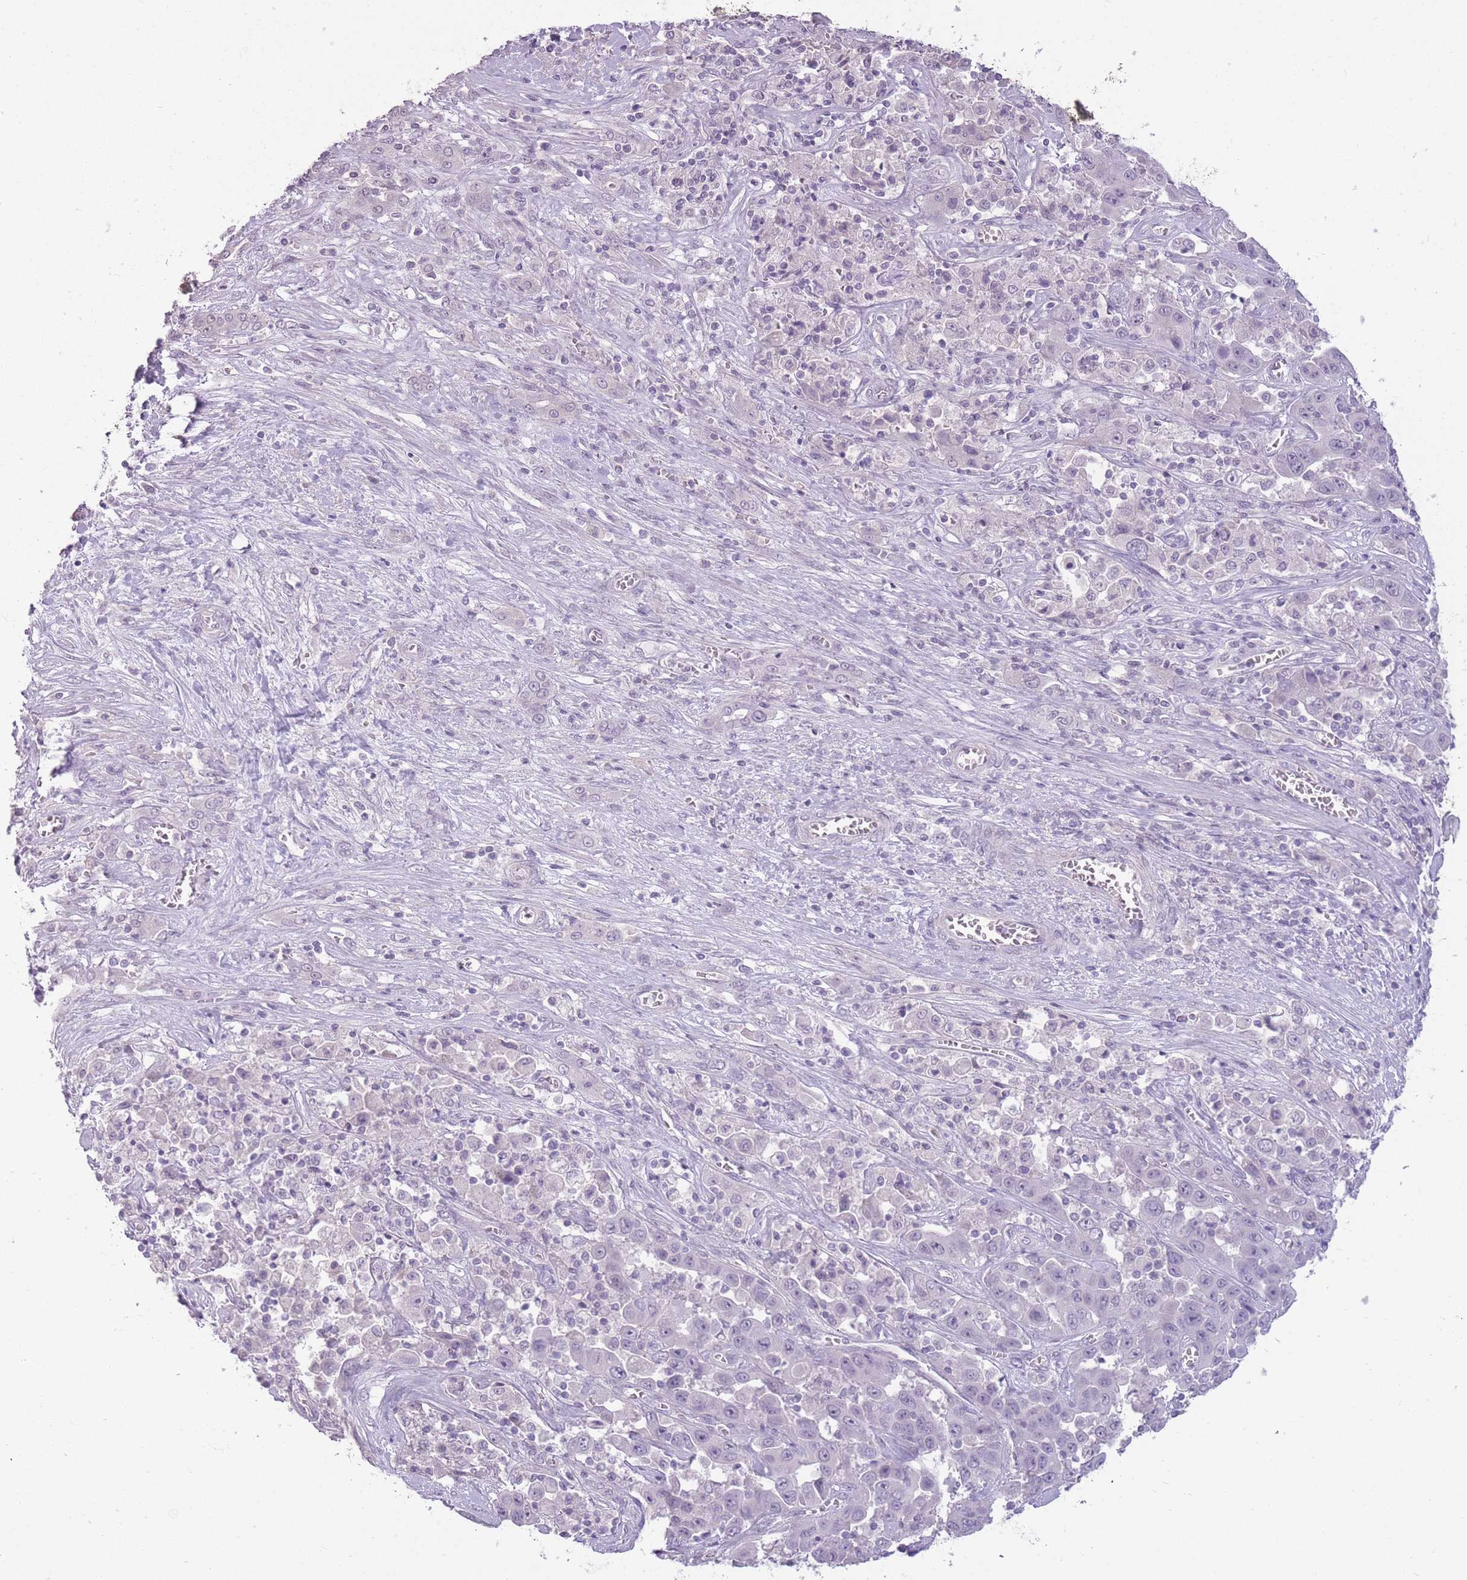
{"staining": {"intensity": "negative", "quantity": "none", "location": "none"}, "tissue": "liver cancer", "cell_type": "Tumor cells", "image_type": "cancer", "snomed": [{"axis": "morphology", "description": "Cholangiocarcinoma"}, {"axis": "topography", "description": "Liver"}], "caption": "DAB (3,3'-diaminobenzidine) immunohistochemical staining of liver cancer reveals no significant expression in tumor cells. (DAB immunohistochemistry visualized using brightfield microscopy, high magnification).", "gene": "ZBTB24", "patient": {"sex": "female", "age": 52}}